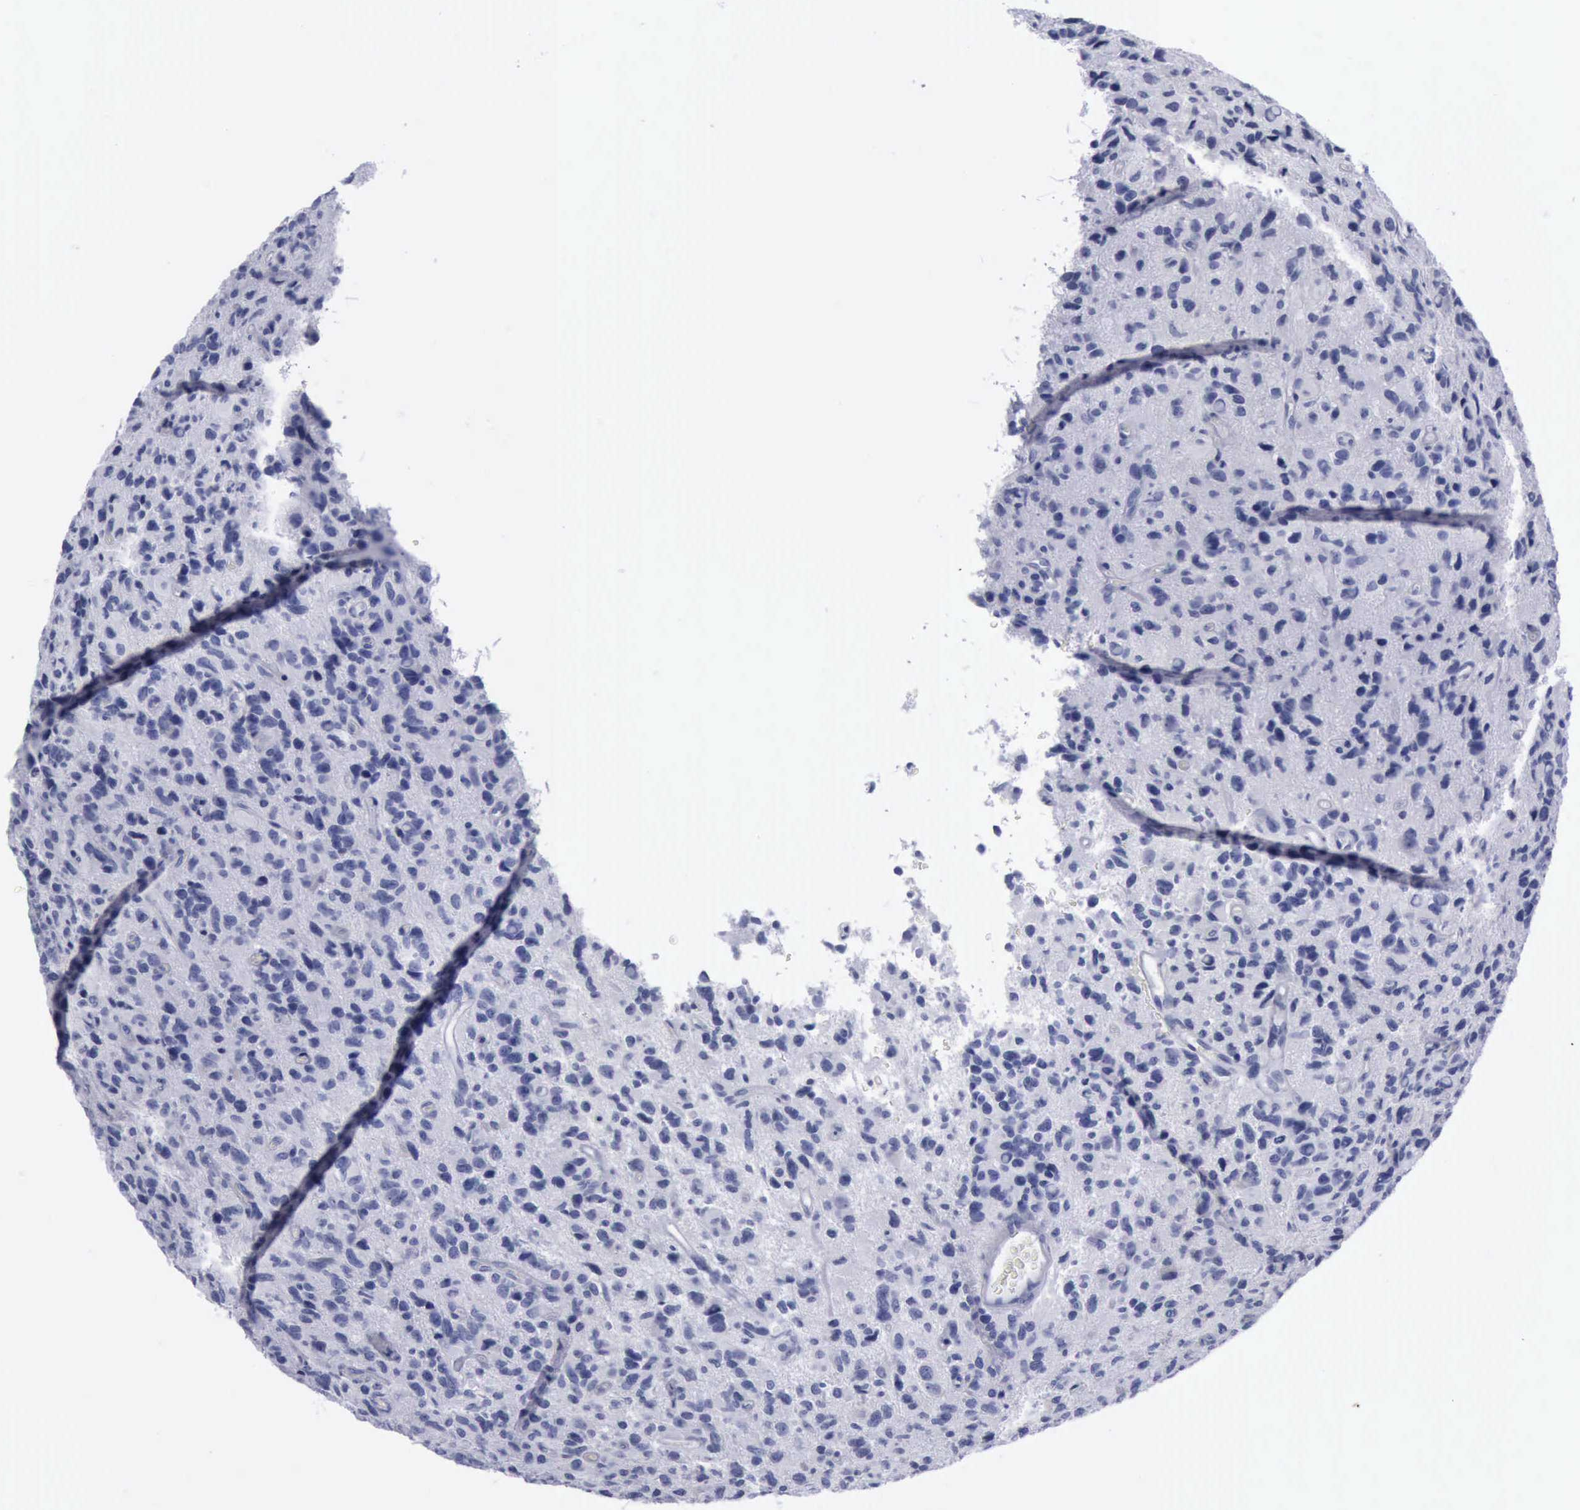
{"staining": {"intensity": "negative", "quantity": "none", "location": "none"}, "tissue": "glioma", "cell_type": "Tumor cells", "image_type": "cancer", "snomed": [{"axis": "morphology", "description": "Glioma, malignant, High grade"}, {"axis": "topography", "description": "Brain"}], "caption": "Immunohistochemical staining of glioma demonstrates no significant positivity in tumor cells.", "gene": "KRT13", "patient": {"sex": "male", "age": 77}}